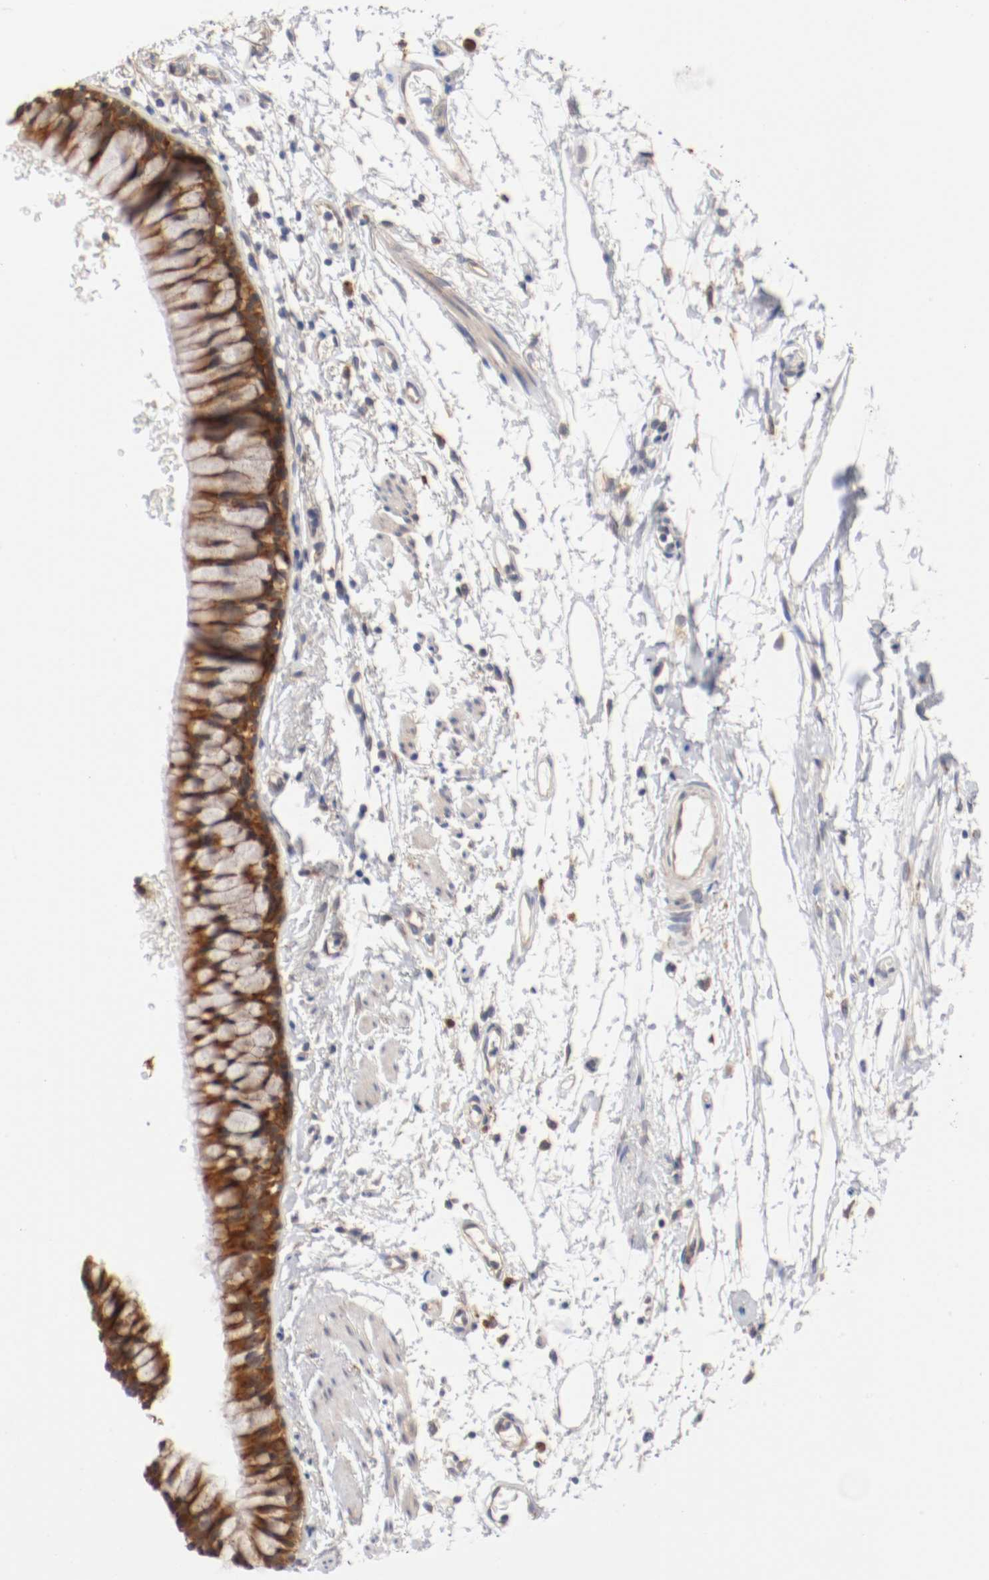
{"staining": {"intensity": "moderate", "quantity": ">75%", "location": "cytoplasmic/membranous"}, "tissue": "bronchus", "cell_type": "Respiratory epithelial cells", "image_type": "normal", "snomed": [{"axis": "morphology", "description": "Normal tissue, NOS"}, {"axis": "topography", "description": "Bronchus"}], "caption": "This micrograph shows benign bronchus stained with immunohistochemistry to label a protein in brown. The cytoplasmic/membranous of respiratory epithelial cells show moderate positivity for the protein. Nuclei are counter-stained blue.", "gene": "FKBP3", "patient": {"sex": "female", "age": 73}}